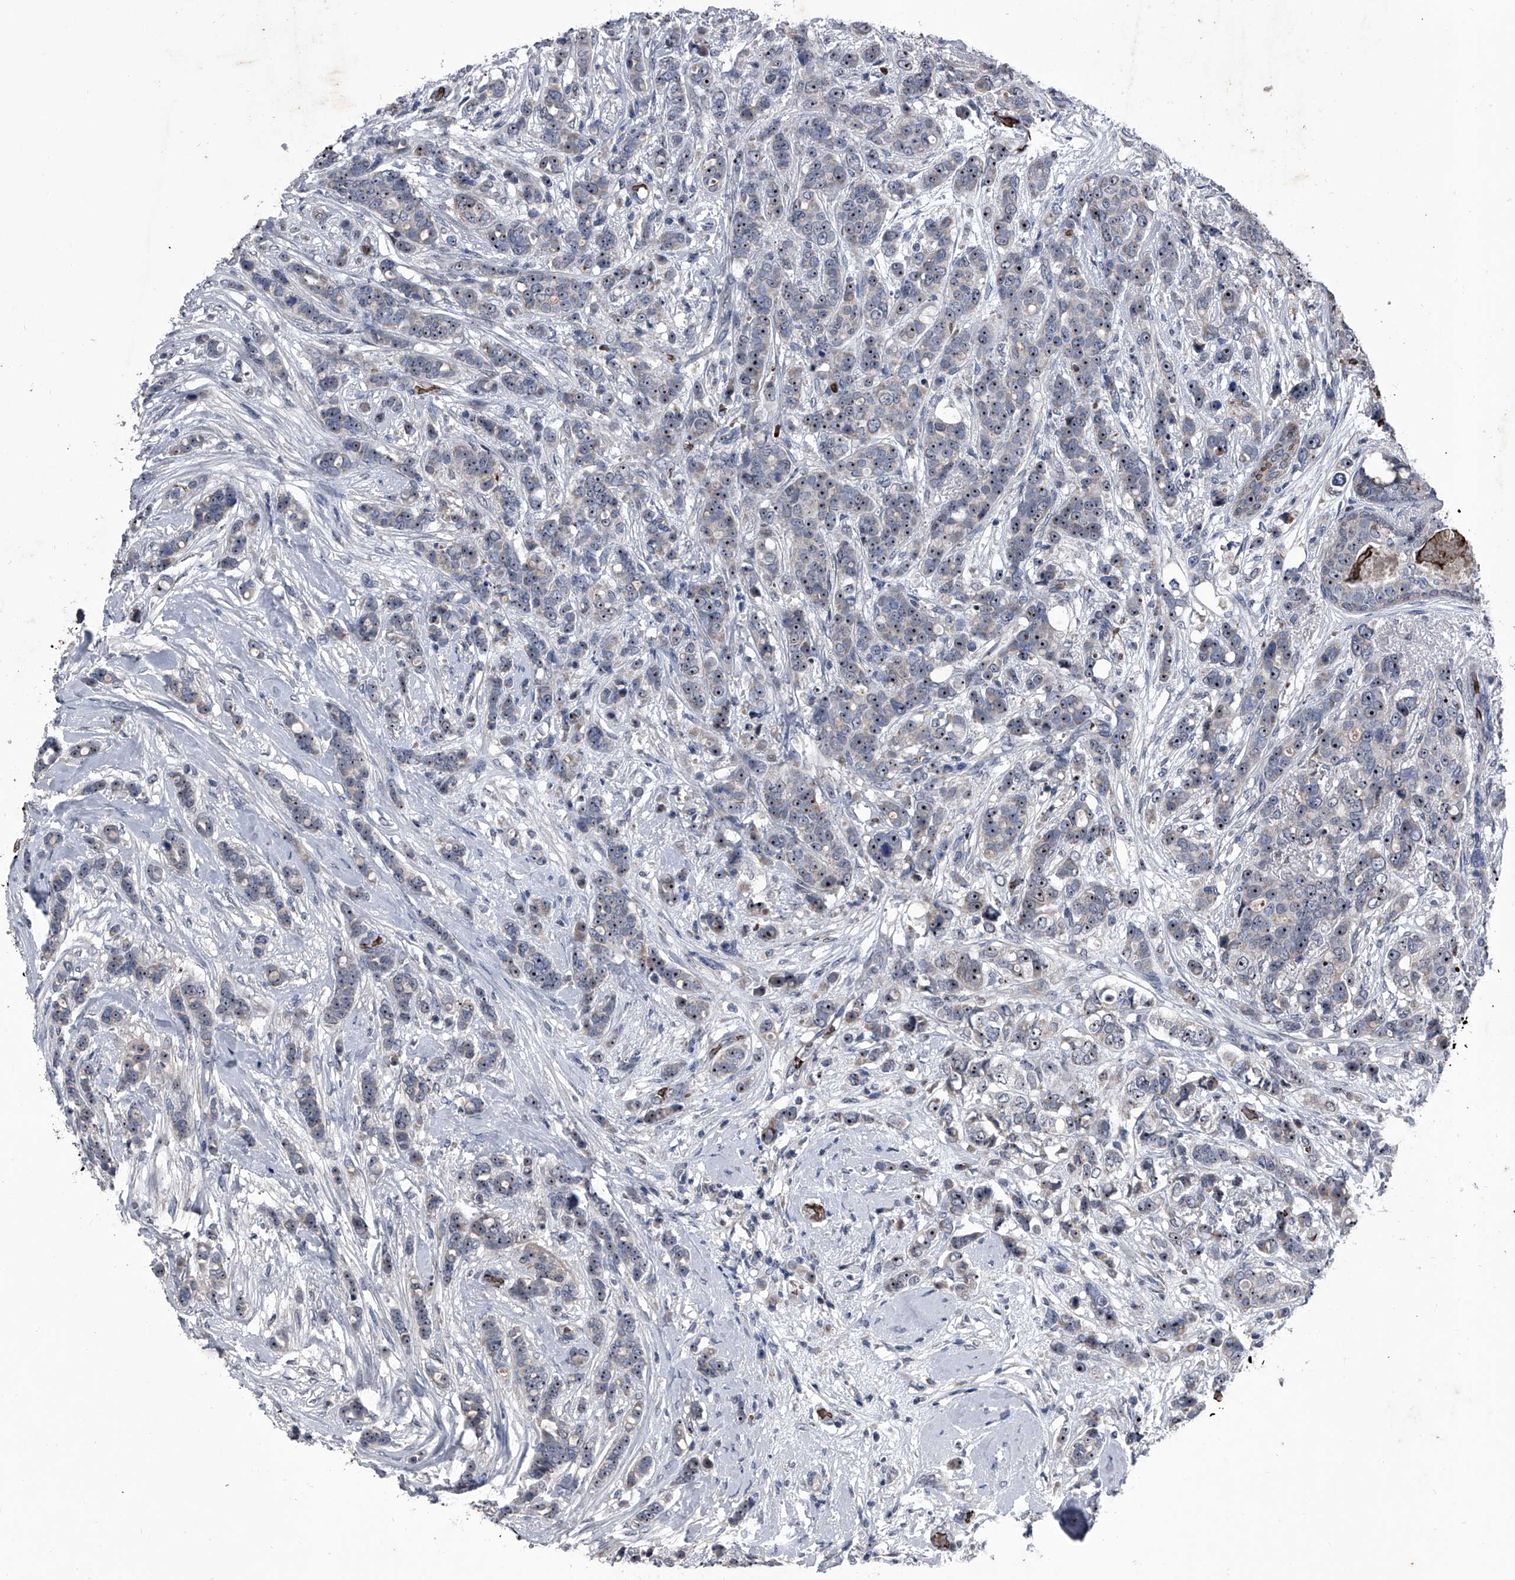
{"staining": {"intensity": "moderate", "quantity": ">75%", "location": "nuclear"}, "tissue": "breast cancer", "cell_type": "Tumor cells", "image_type": "cancer", "snomed": [{"axis": "morphology", "description": "Lobular carcinoma"}, {"axis": "topography", "description": "Breast"}], "caption": "This photomicrograph displays breast cancer (lobular carcinoma) stained with immunohistochemistry (IHC) to label a protein in brown. The nuclear of tumor cells show moderate positivity for the protein. Nuclei are counter-stained blue.", "gene": "CEP85L", "patient": {"sex": "female", "age": 51}}